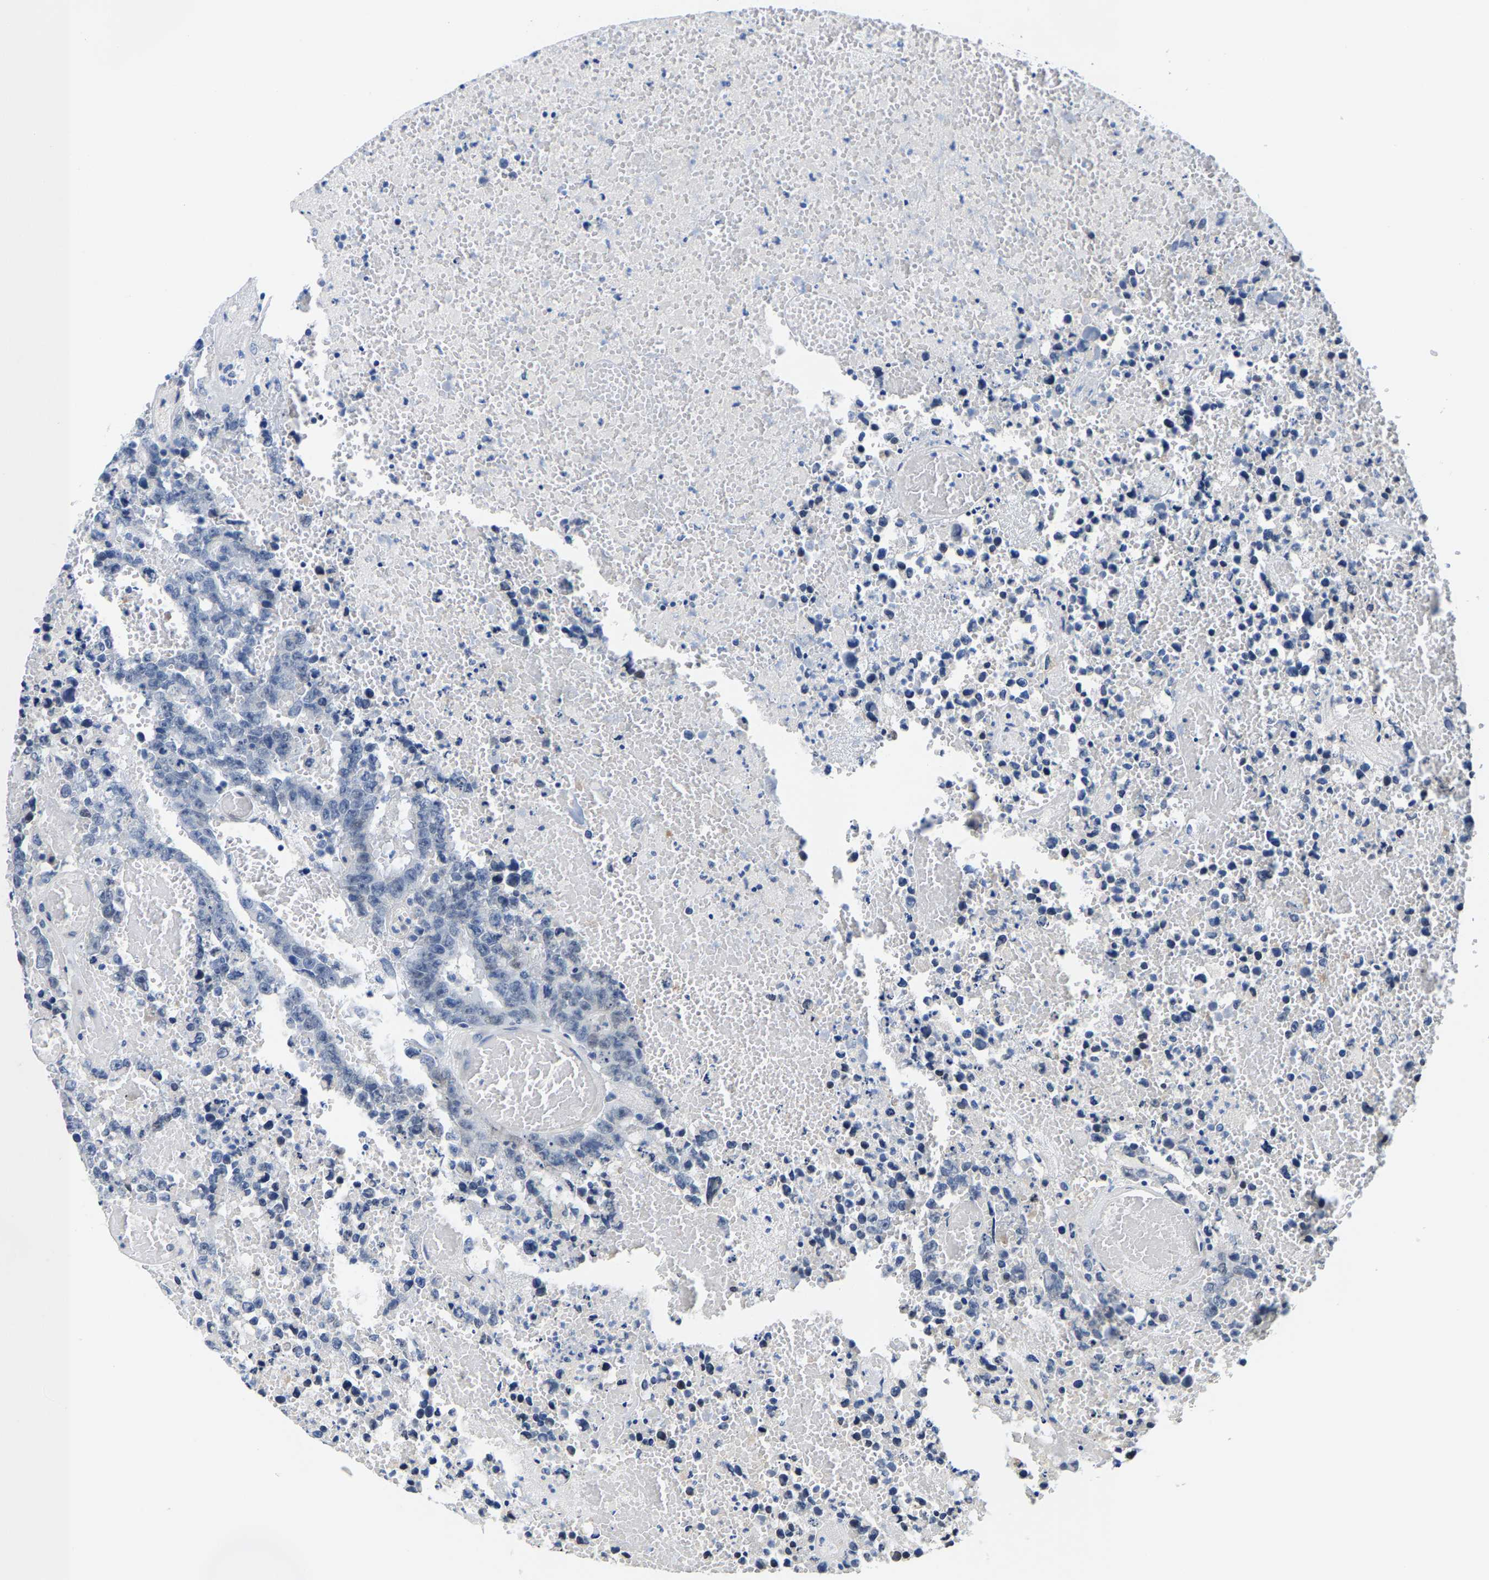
{"staining": {"intensity": "negative", "quantity": "none", "location": "none"}, "tissue": "testis cancer", "cell_type": "Tumor cells", "image_type": "cancer", "snomed": [{"axis": "morphology", "description": "Carcinoma, Embryonal, NOS"}, {"axis": "topography", "description": "Testis"}], "caption": "High magnification brightfield microscopy of embryonal carcinoma (testis) stained with DAB (brown) and counterstained with hematoxylin (blue): tumor cells show no significant expression.", "gene": "KLHL1", "patient": {"sex": "male", "age": 25}}